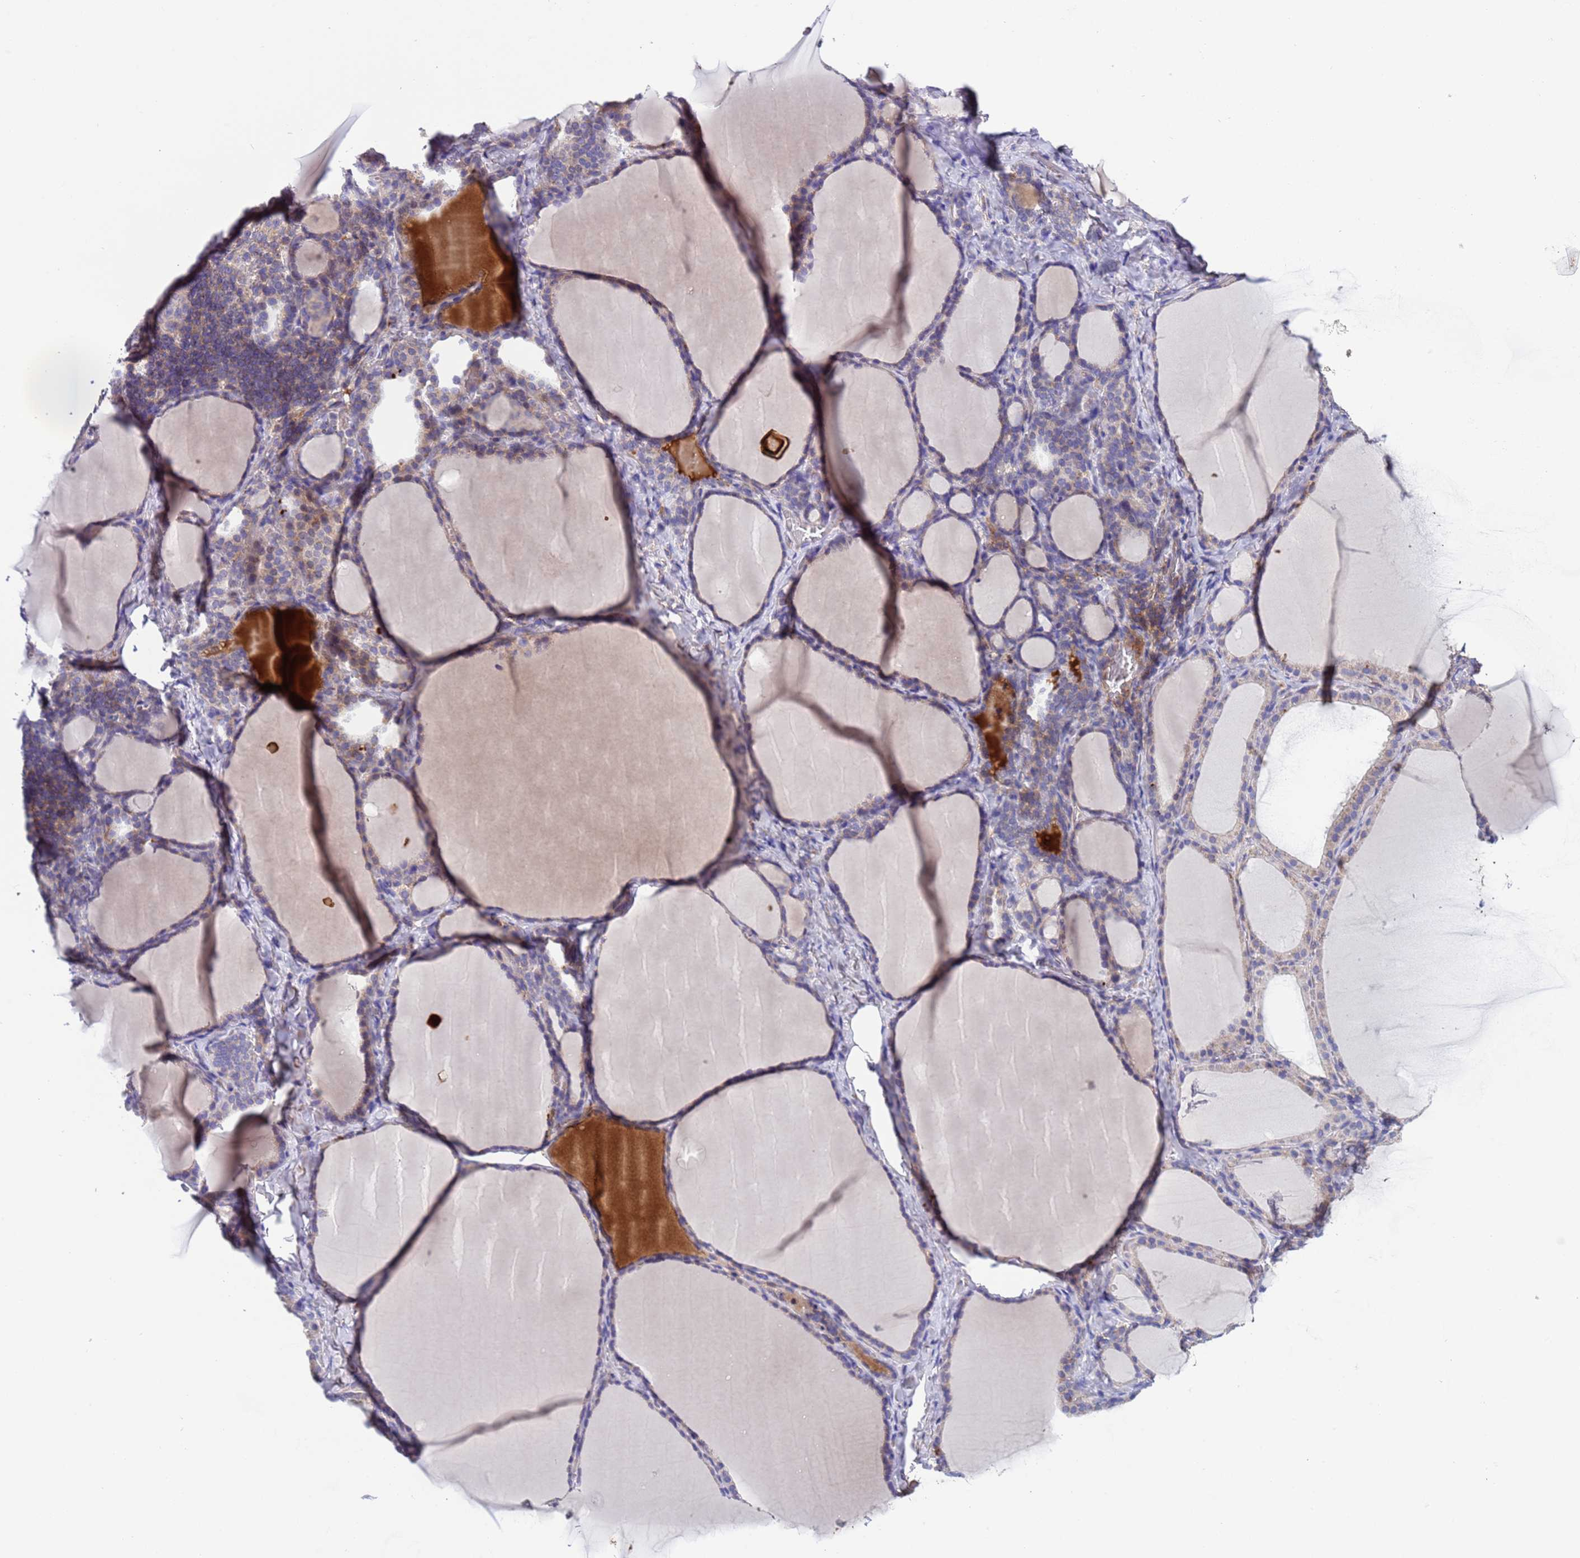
{"staining": {"intensity": "weak", "quantity": "25%-75%", "location": "cytoplasmic/membranous"}, "tissue": "thyroid gland", "cell_type": "Glandular cells", "image_type": "normal", "snomed": [{"axis": "morphology", "description": "Normal tissue, NOS"}, {"axis": "topography", "description": "Thyroid gland"}], "caption": "Weak cytoplasmic/membranous staining for a protein is appreciated in about 25%-75% of glandular cells of unremarkable thyroid gland using immunohistochemistry.", "gene": "PARP16", "patient": {"sex": "female", "age": 39}}